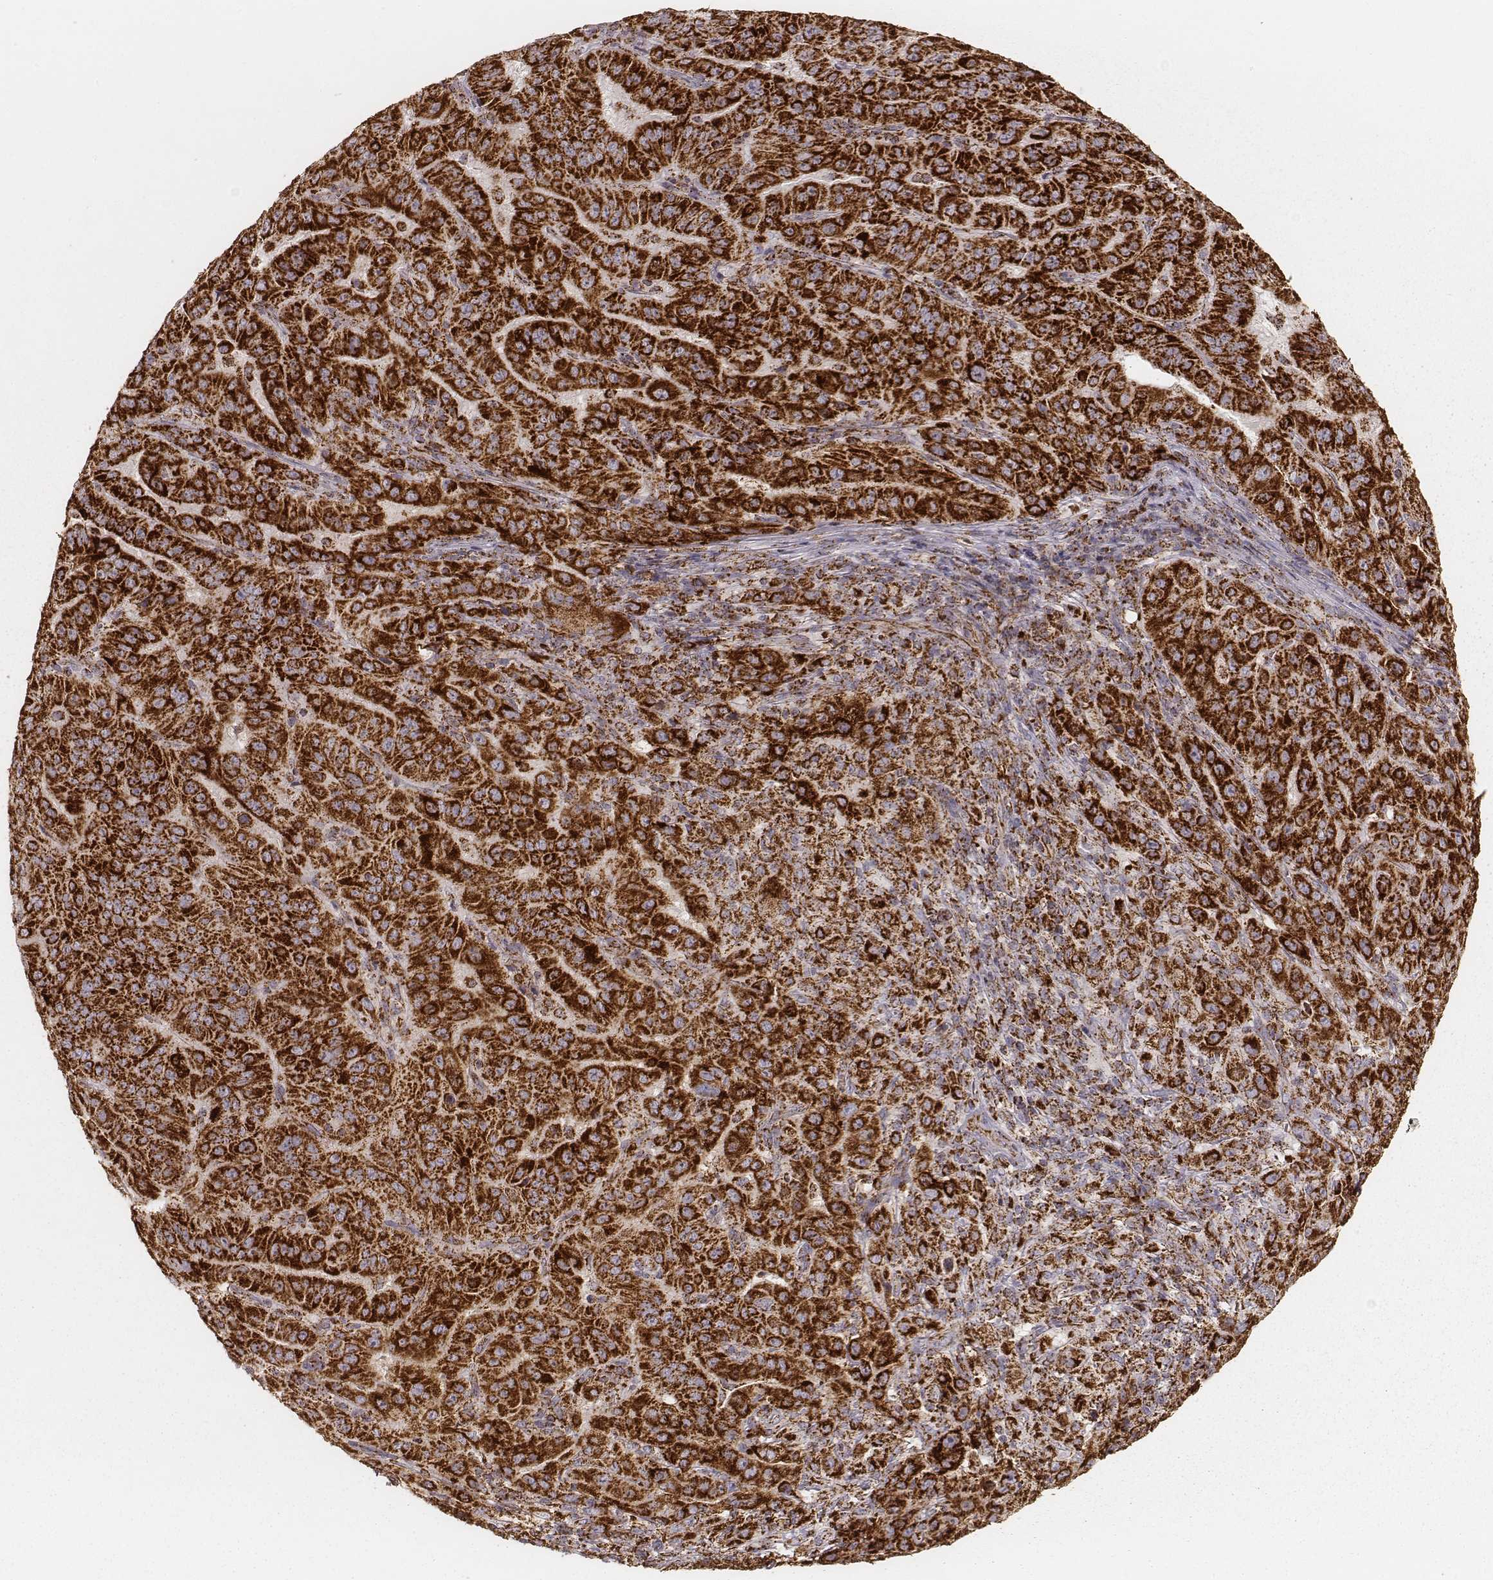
{"staining": {"intensity": "strong", "quantity": ">75%", "location": "cytoplasmic/membranous"}, "tissue": "pancreatic cancer", "cell_type": "Tumor cells", "image_type": "cancer", "snomed": [{"axis": "morphology", "description": "Adenocarcinoma, NOS"}, {"axis": "topography", "description": "Pancreas"}], "caption": "High-magnification brightfield microscopy of adenocarcinoma (pancreatic) stained with DAB (3,3'-diaminobenzidine) (brown) and counterstained with hematoxylin (blue). tumor cells exhibit strong cytoplasmic/membranous staining is seen in approximately>75% of cells.", "gene": "CS", "patient": {"sex": "male", "age": 63}}